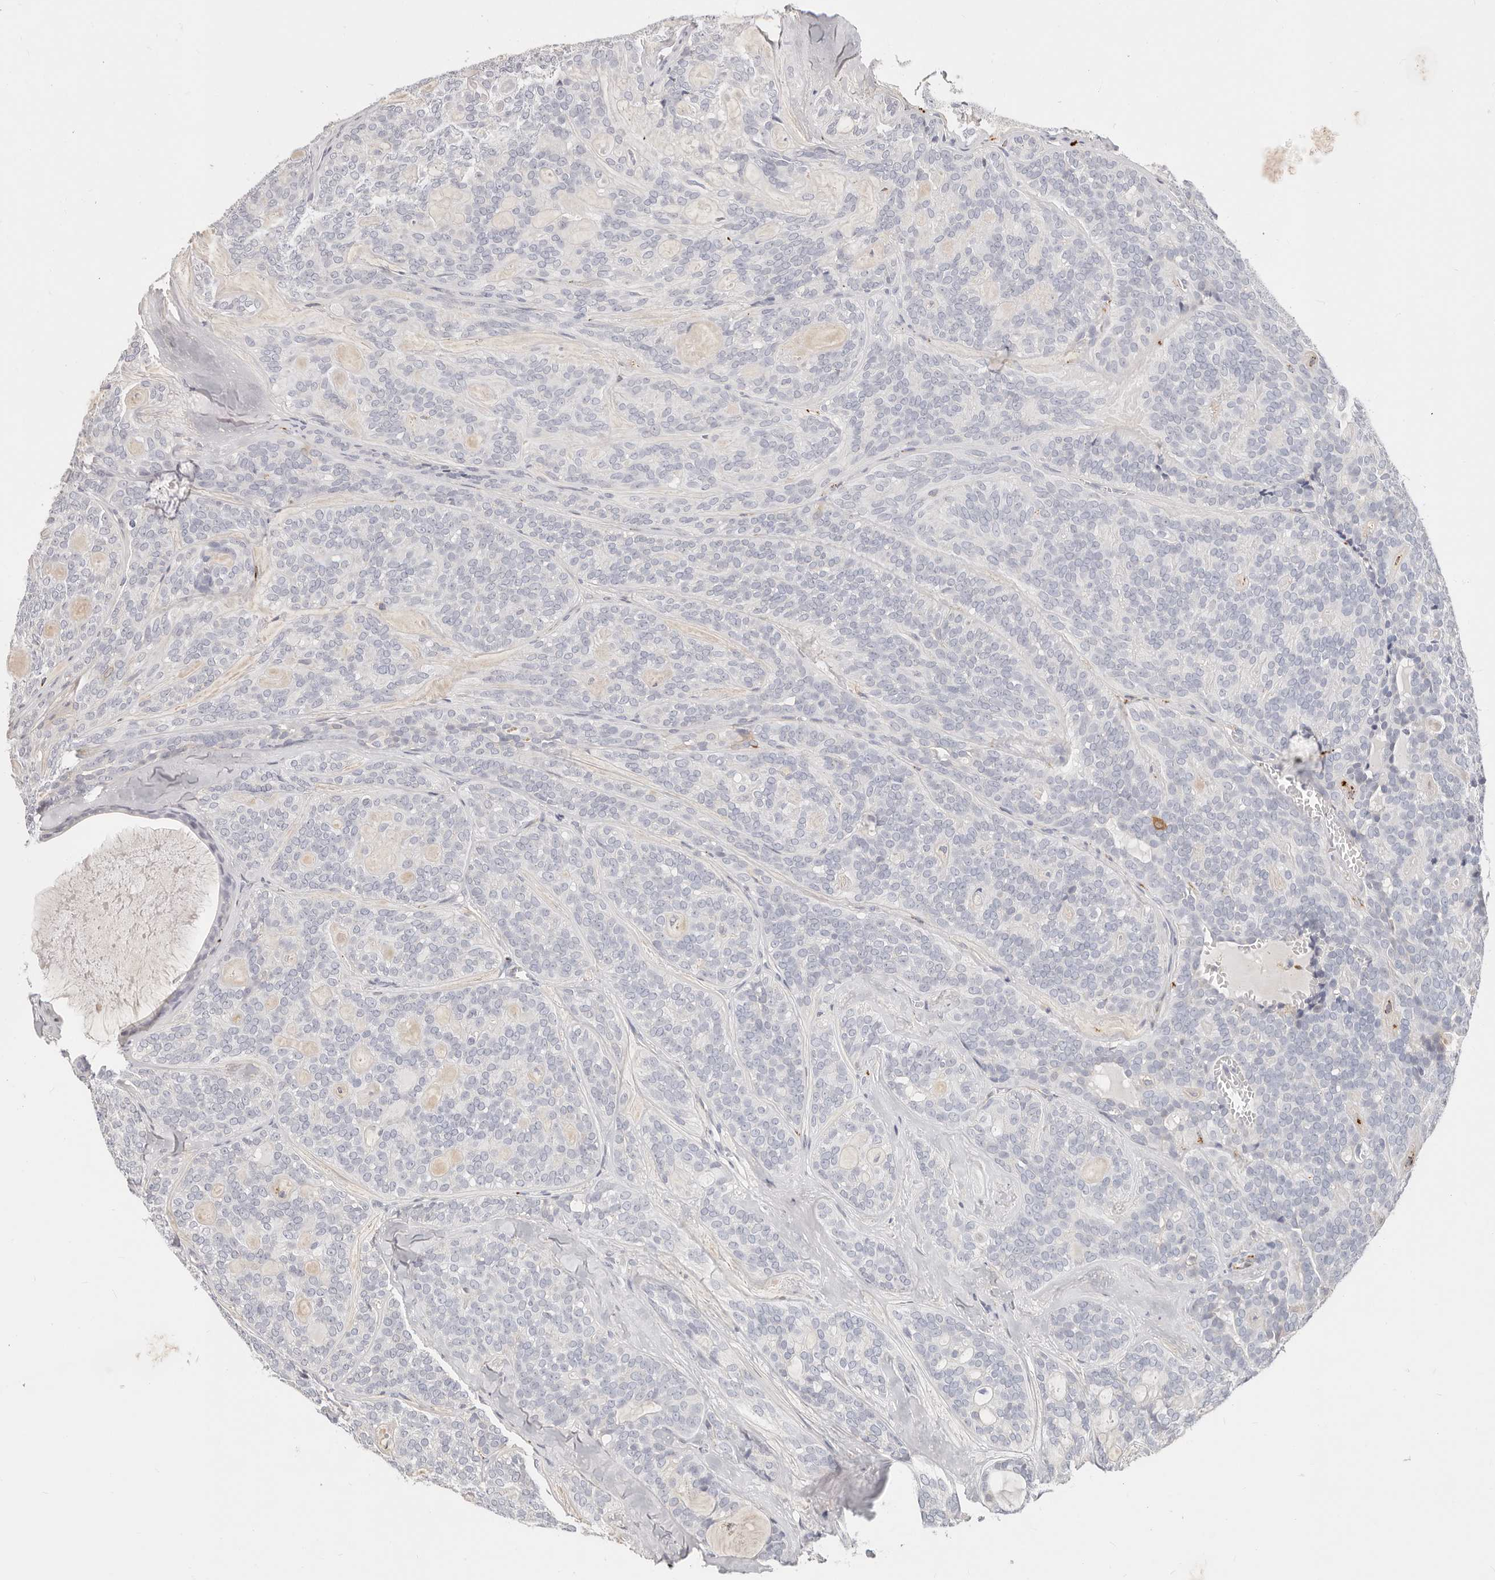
{"staining": {"intensity": "negative", "quantity": "none", "location": "none"}, "tissue": "head and neck cancer", "cell_type": "Tumor cells", "image_type": "cancer", "snomed": [{"axis": "morphology", "description": "Adenocarcinoma, NOS"}, {"axis": "topography", "description": "Head-Neck"}], "caption": "Head and neck cancer (adenocarcinoma) was stained to show a protein in brown. There is no significant positivity in tumor cells.", "gene": "ZRANB1", "patient": {"sex": "male", "age": 66}}